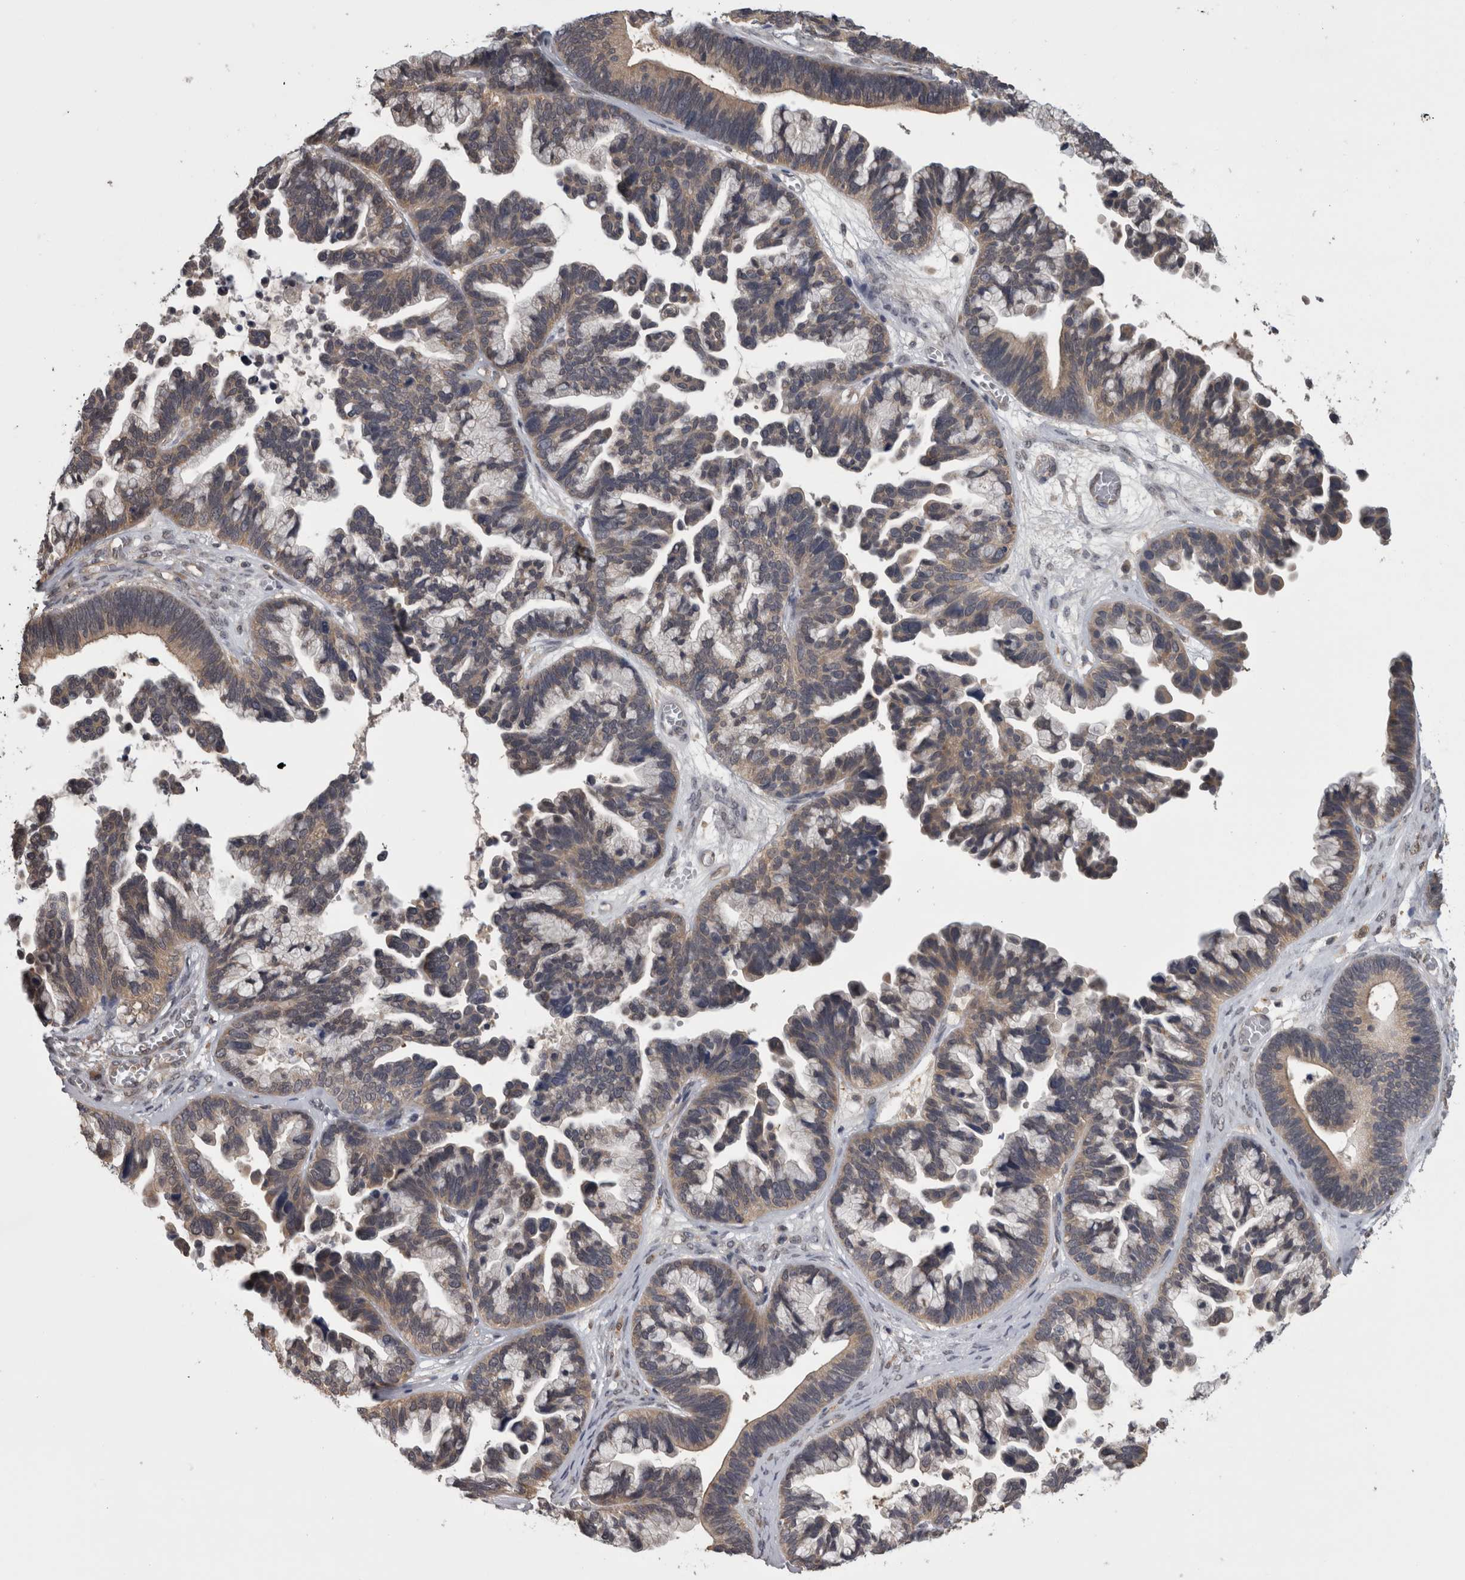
{"staining": {"intensity": "weak", "quantity": ">75%", "location": "cytoplasmic/membranous"}, "tissue": "ovarian cancer", "cell_type": "Tumor cells", "image_type": "cancer", "snomed": [{"axis": "morphology", "description": "Cystadenocarcinoma, serous, NOS"}, {"axis": "topography", "description": "Ovary"}], "caption": "A brown stain labels weak cytoplasmic/membranous staining of a protein in human ovarian cancer tumor cells. (DAB IHC with brightfield microscopy, high magnification).", "gene": "APRT", "patient": {"sex": "female", "age": 56}}